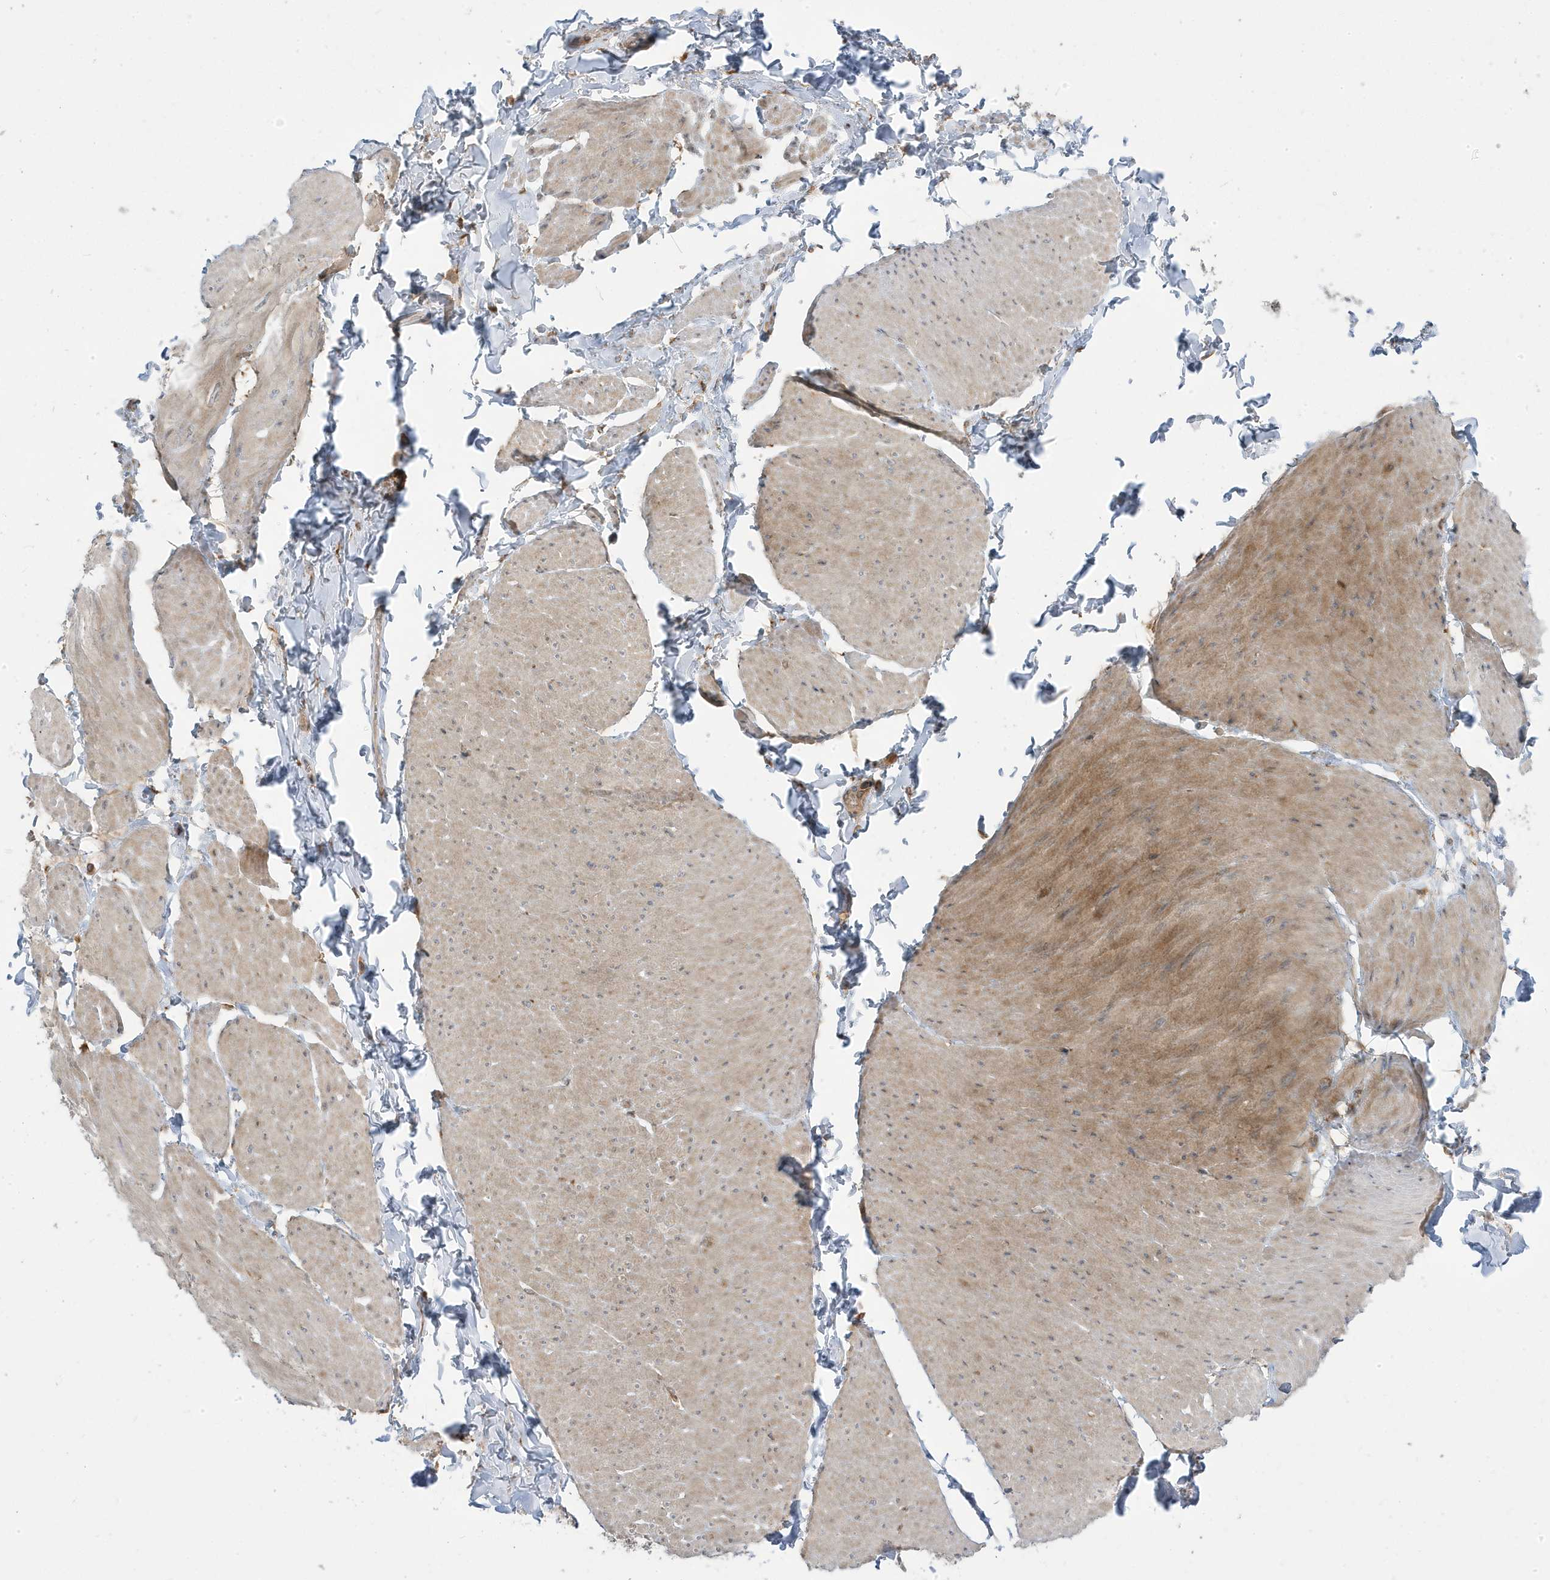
{"staining": {"intensity": "moderate", "quantity": "25%-75%", "location": "cytoplasmic/membranous"}, "tissue": "smooth muscle", "cell_type": "Smooth muscle cells", "image_type": "normal", "snomed": [{"axis": "morphology", "description": "Urothelial carcinoma, High grade"}, {"axis": "topography", "description": "Urinary bladder"}], "caption": "Immunohistochemical staining of benign smooth muscle reveals moderate cytoplasmic/membranous protein positivity in about 25%-75% of smooth muscle cells. The protein of interest is shown in brown color, while the nuclei are stained blue.", "gene": "STAM", "patient": {"sex": "male", "age": 46}}